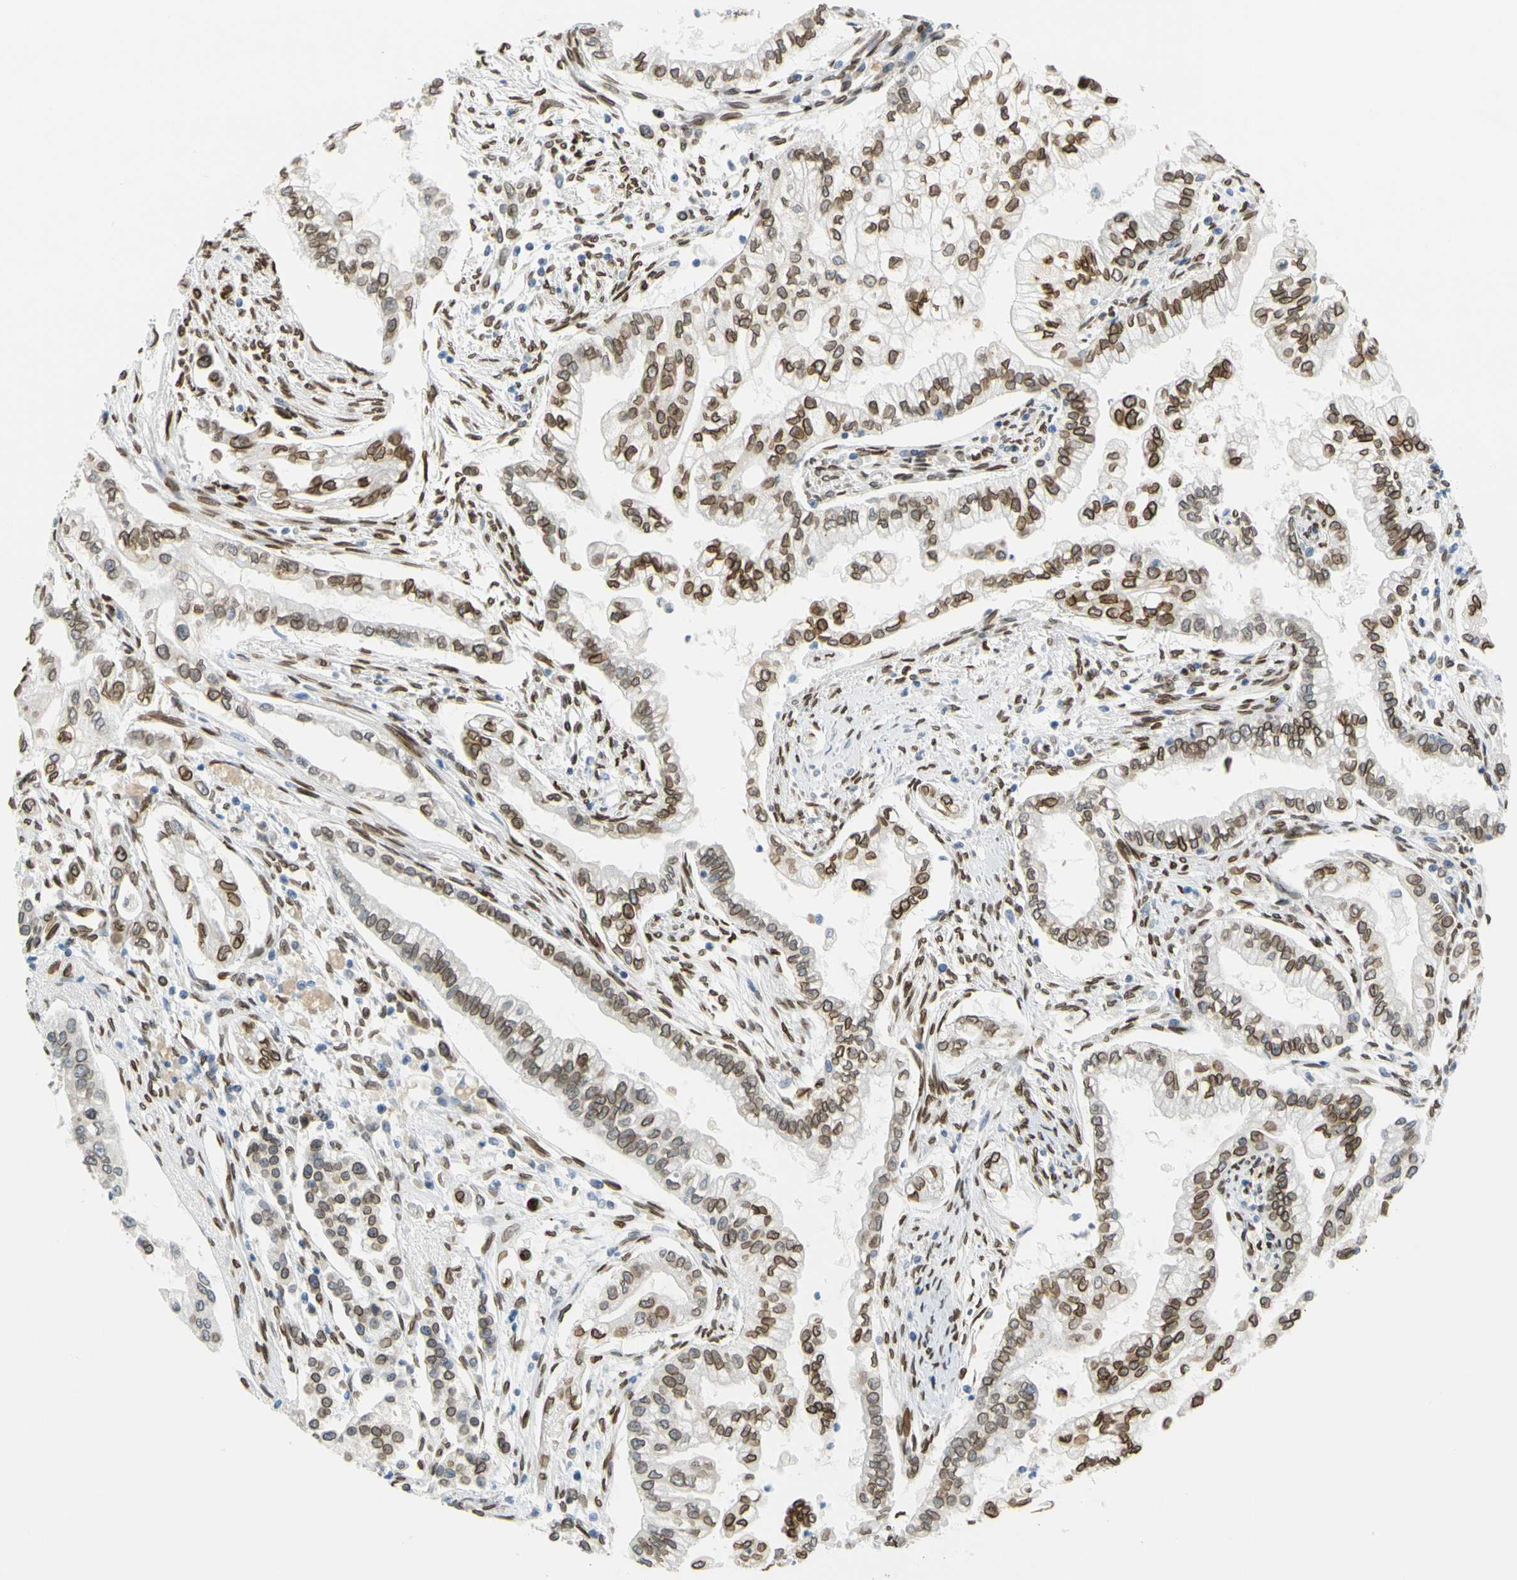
{"staining": {"intensity": "strong", "quantity": ">75%", "location": "cytoplasmic/membranous,nuclear"}, "tissue": "pancreatic cancer", "cell_type": "Tumor cells", "image_type": "cancer", "snomed": [{"axis": "morphology", "description": "Normal tissue, NOS"}, {"axis": "topography", "description": "Pancreas"}], "caption": "DAB immunohistochemical staining of pancreatic cancer exhibits strong cytoplasmic/membranous and nuclear protein expression in approximately >75% of tumor cells. The staining was performed using DAB to visualize the protein expression in brown, while the nuclei were stained in blue with hematoxylin (Magnification: 20x).", "gene": "SUN1", "patient": {"sex": "male", "age": 42}}